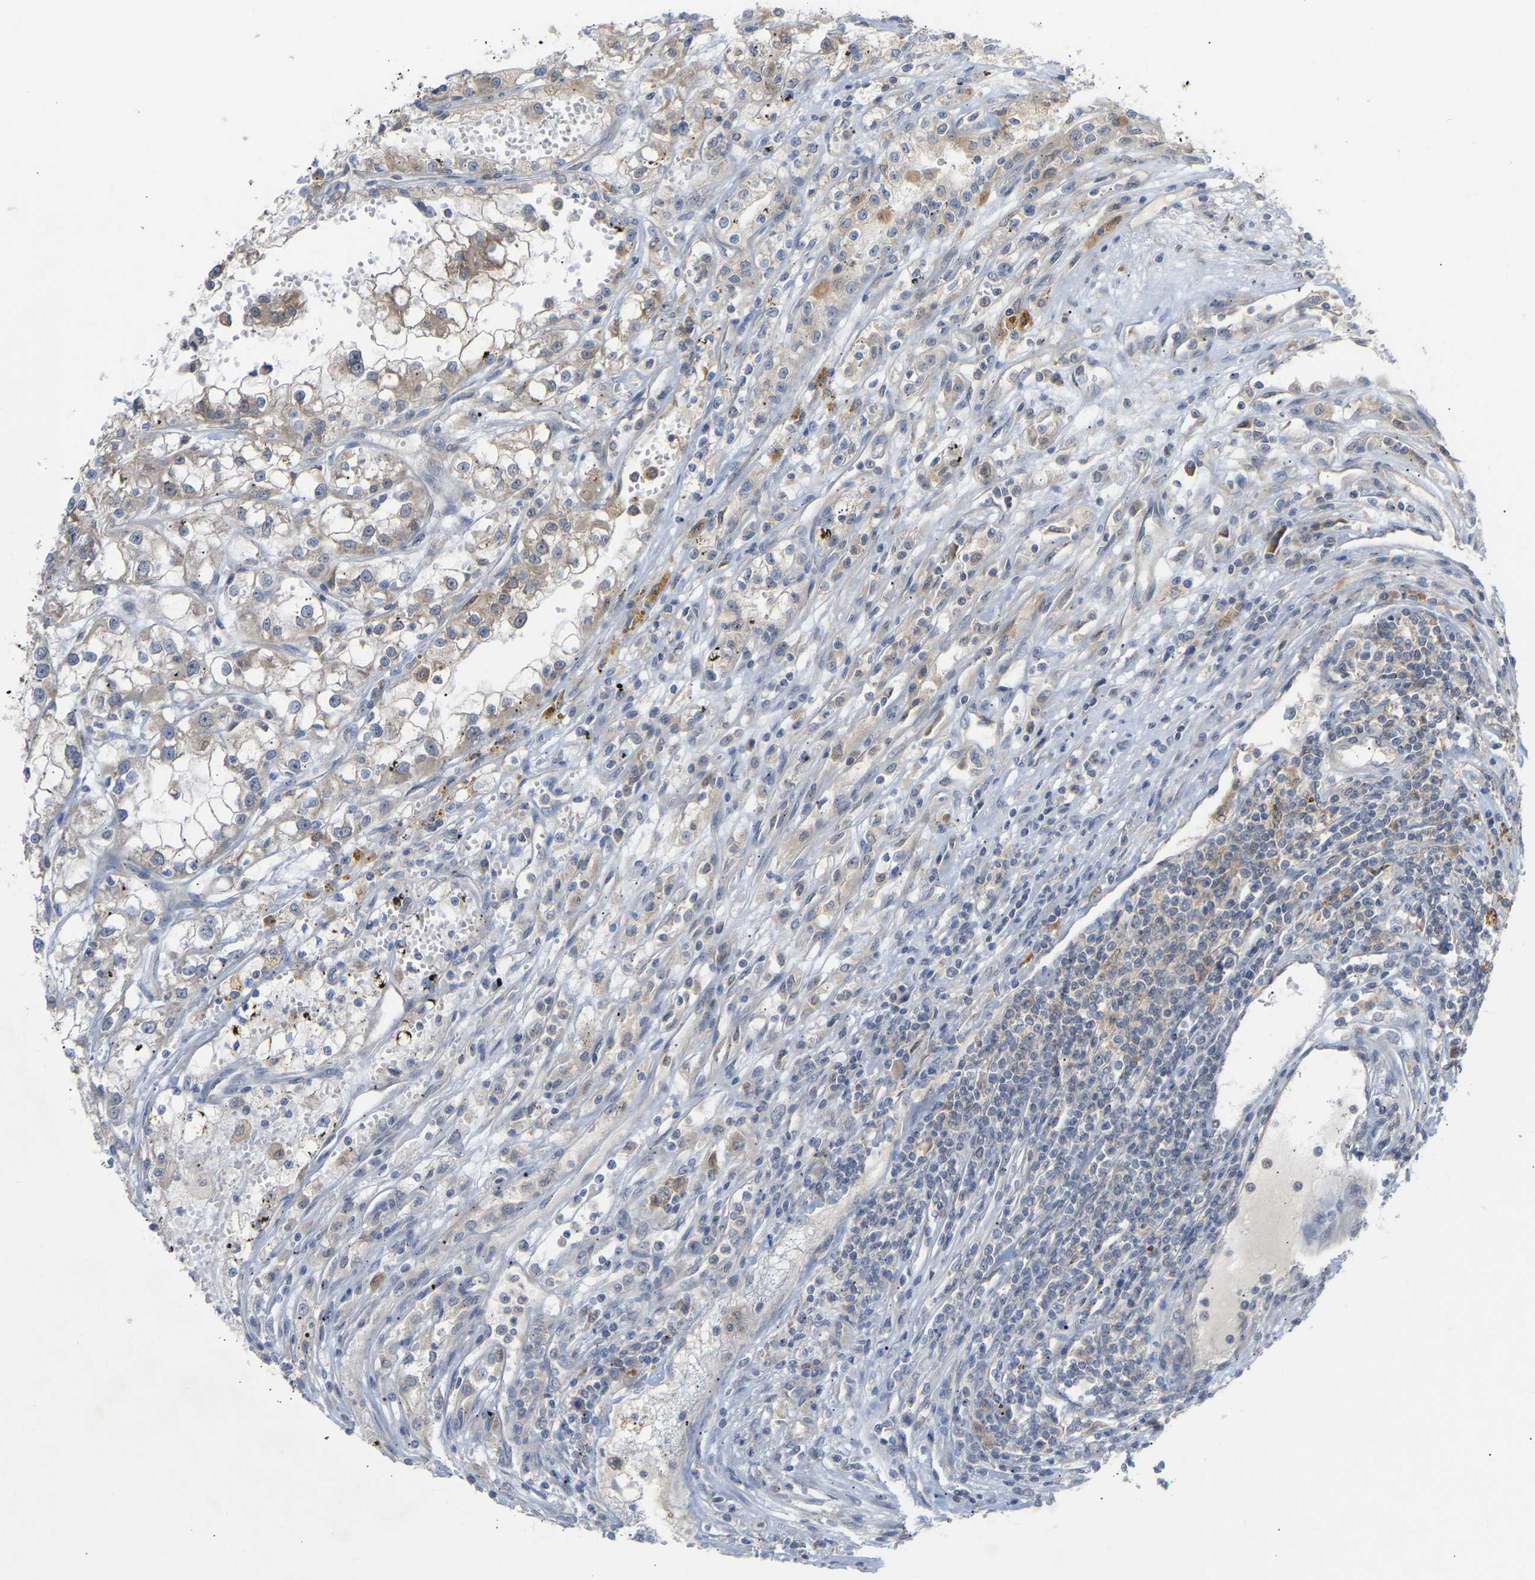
{"staining": {"intensity": "weak", "quantity": "<25%", "location": "cytoplasmic/membranous"}, "tissue": "renal cancer", "cell_type": "Tumor cells", "image_type": "cancer", "snomed": [{"axis": "morphology", "description": "Adenocarcinoma, NOS"}, {"axis": "topography", "description": "Kidney"}], "caption": "This is an IHC micrograph of human renal adenocarcinoma. There is no positivity in tumor cells.", "gene": "TPMT", "patient": {"sex": "female", "age": 52}}